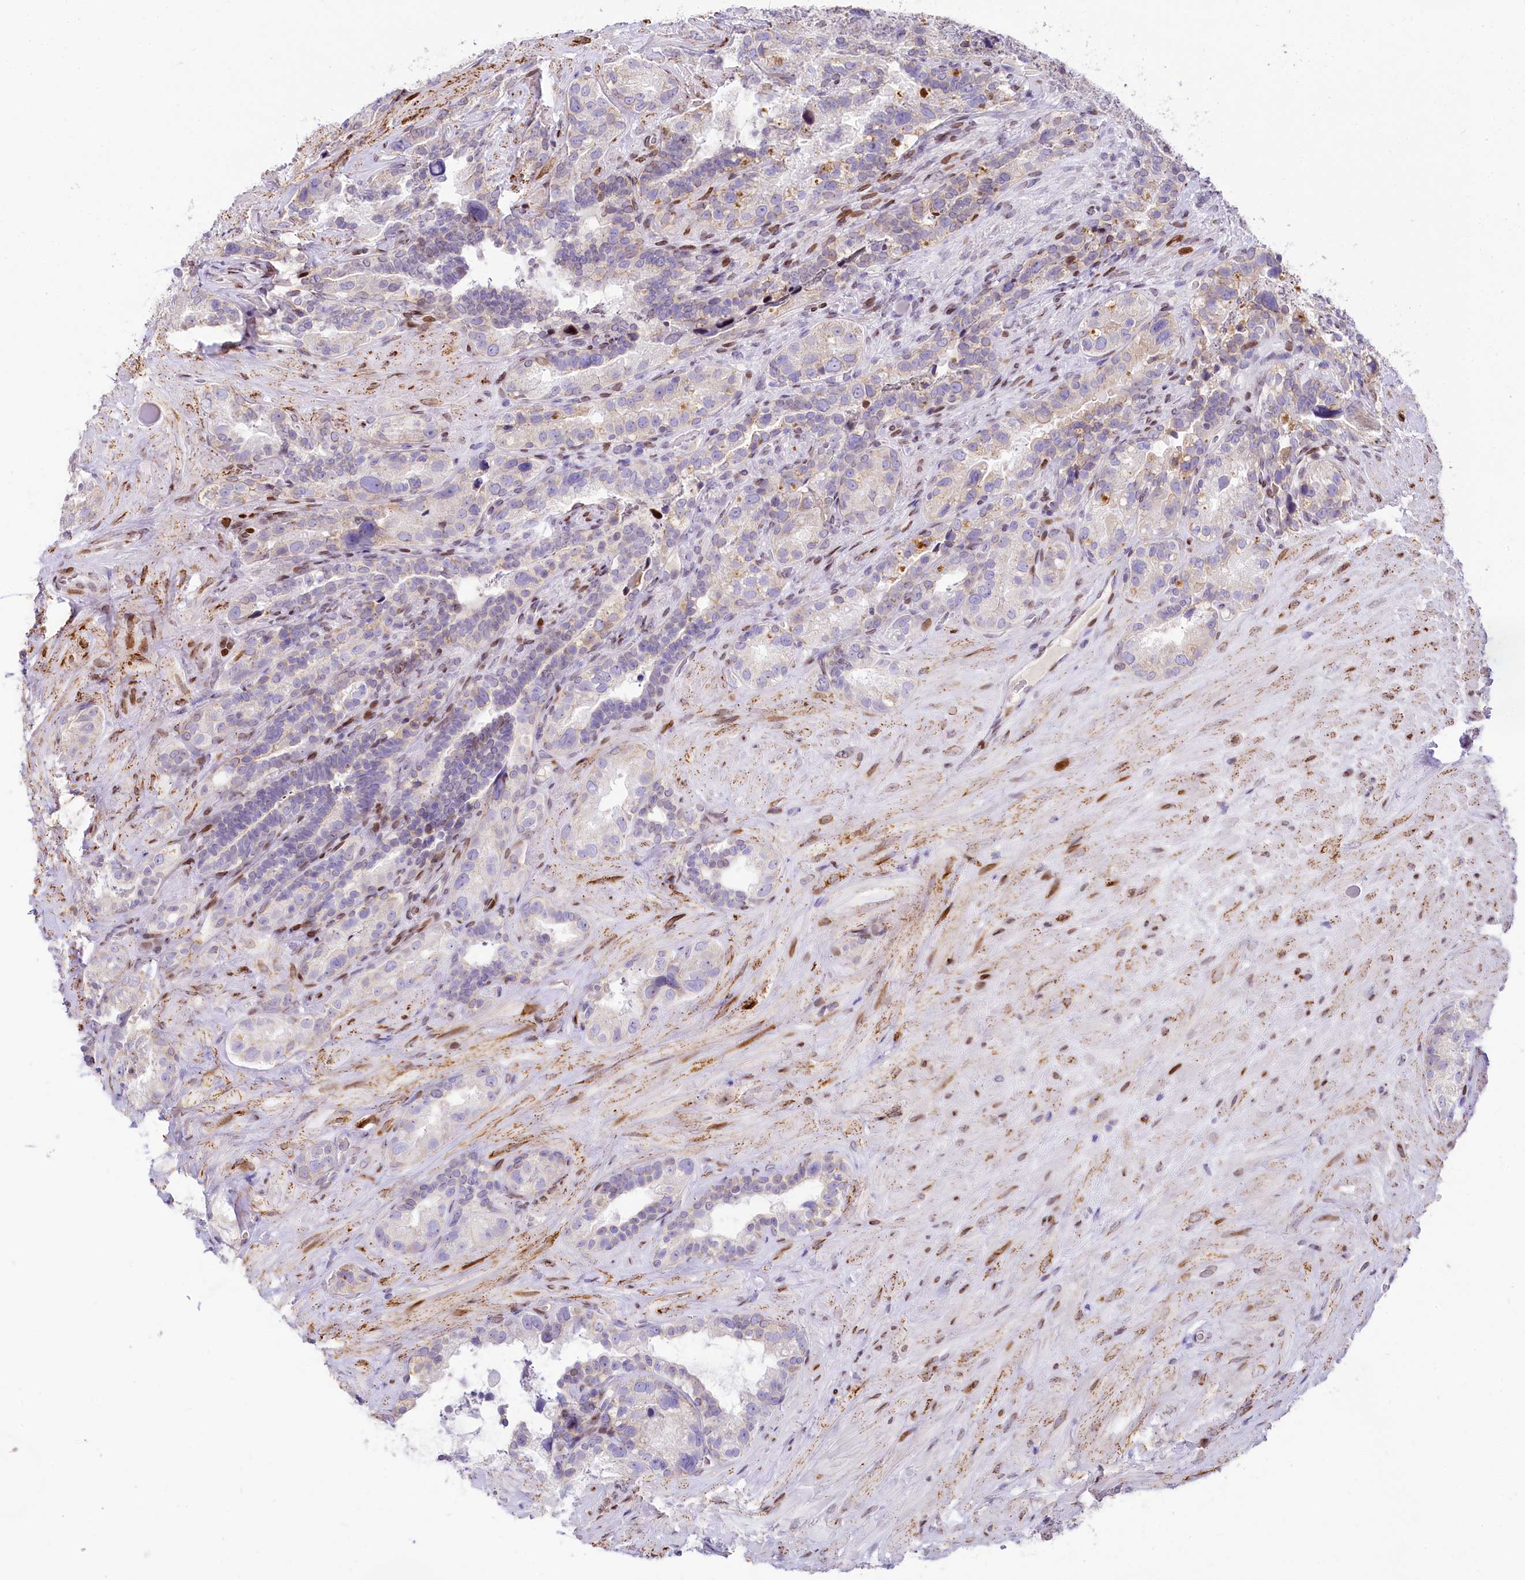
{"staining": {"intensity": "negative", "quantity": "none", "location": "none"}, "tissue": "seminal vesicle", "cell_type": "Glandular cells", "image_type": "normal", "snomed": [{"axis": "morphology", "description": "Normal tissue, NOS"}, {"axis": "topography", "description": "Seminal veicle"}, {"axis": "topography", "description": "Peripheral nerve tissue"}], "caption": "This micrograph is of normal seminal vesicle stained with immunohistochemistry (IHC) to label a protein in brown with the nuclei are counter-stained blue. There is no expression in glandular cells.", "gene": "PPIP5K2", "patient": {"sex": "male", "age": 67}}